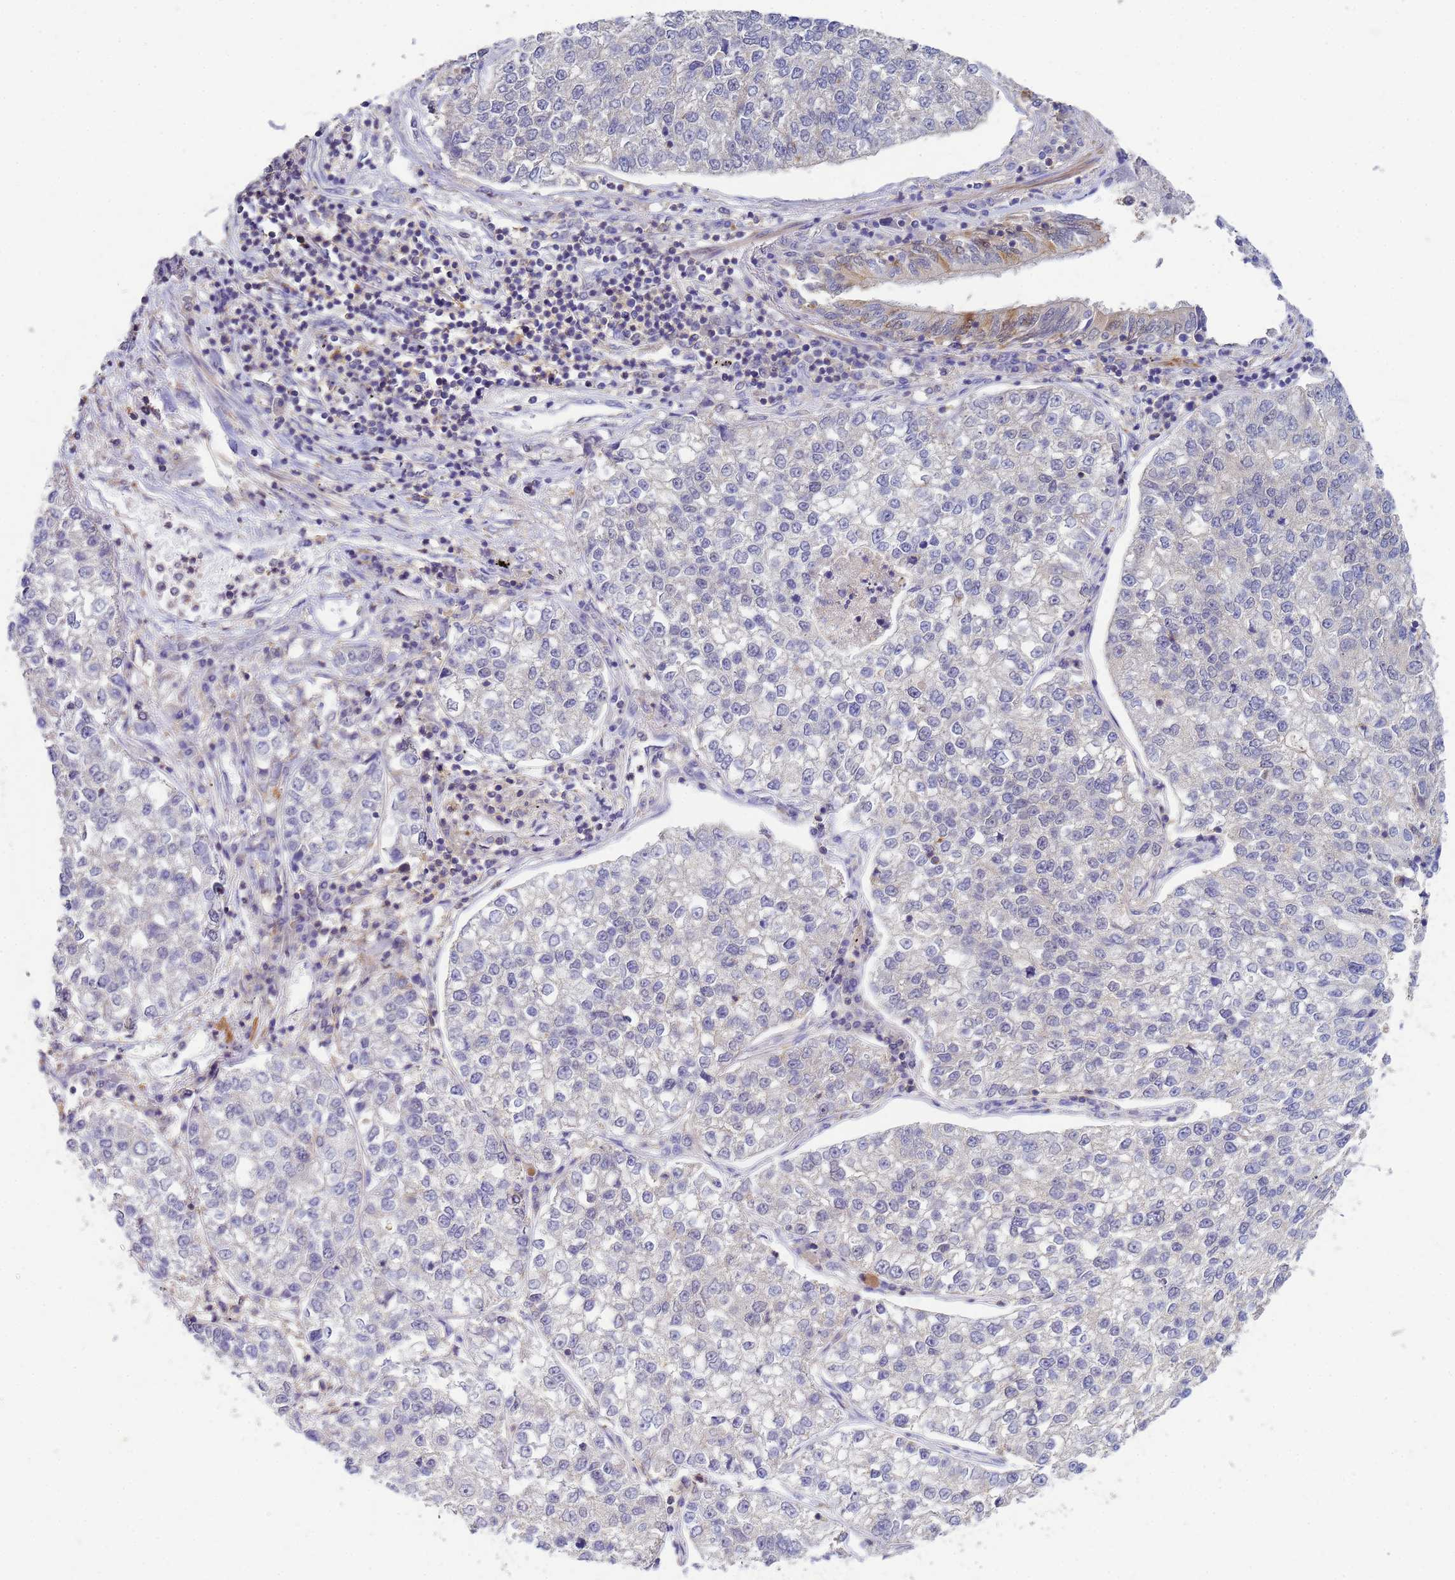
{"staining": {"intensity": "negative", "quantity": "none", "location": "none"}, "tissue": "lung cancer", "cell_type": "Tumor cells", "image_type": "cancer", "snomed": [{"axis": "morphology", "description": "Adenocarcinoma, NOS"}, {"axis": "topography", "description": "Lung"}], "caption": "High power microscopy image of an immunohistochemistry photomicrograph of adenocarcinoma (lung), revealing no significant staining in tumor cells.", "gene": "KLHL13", "patient": {"sex": "male", "age": 49}}